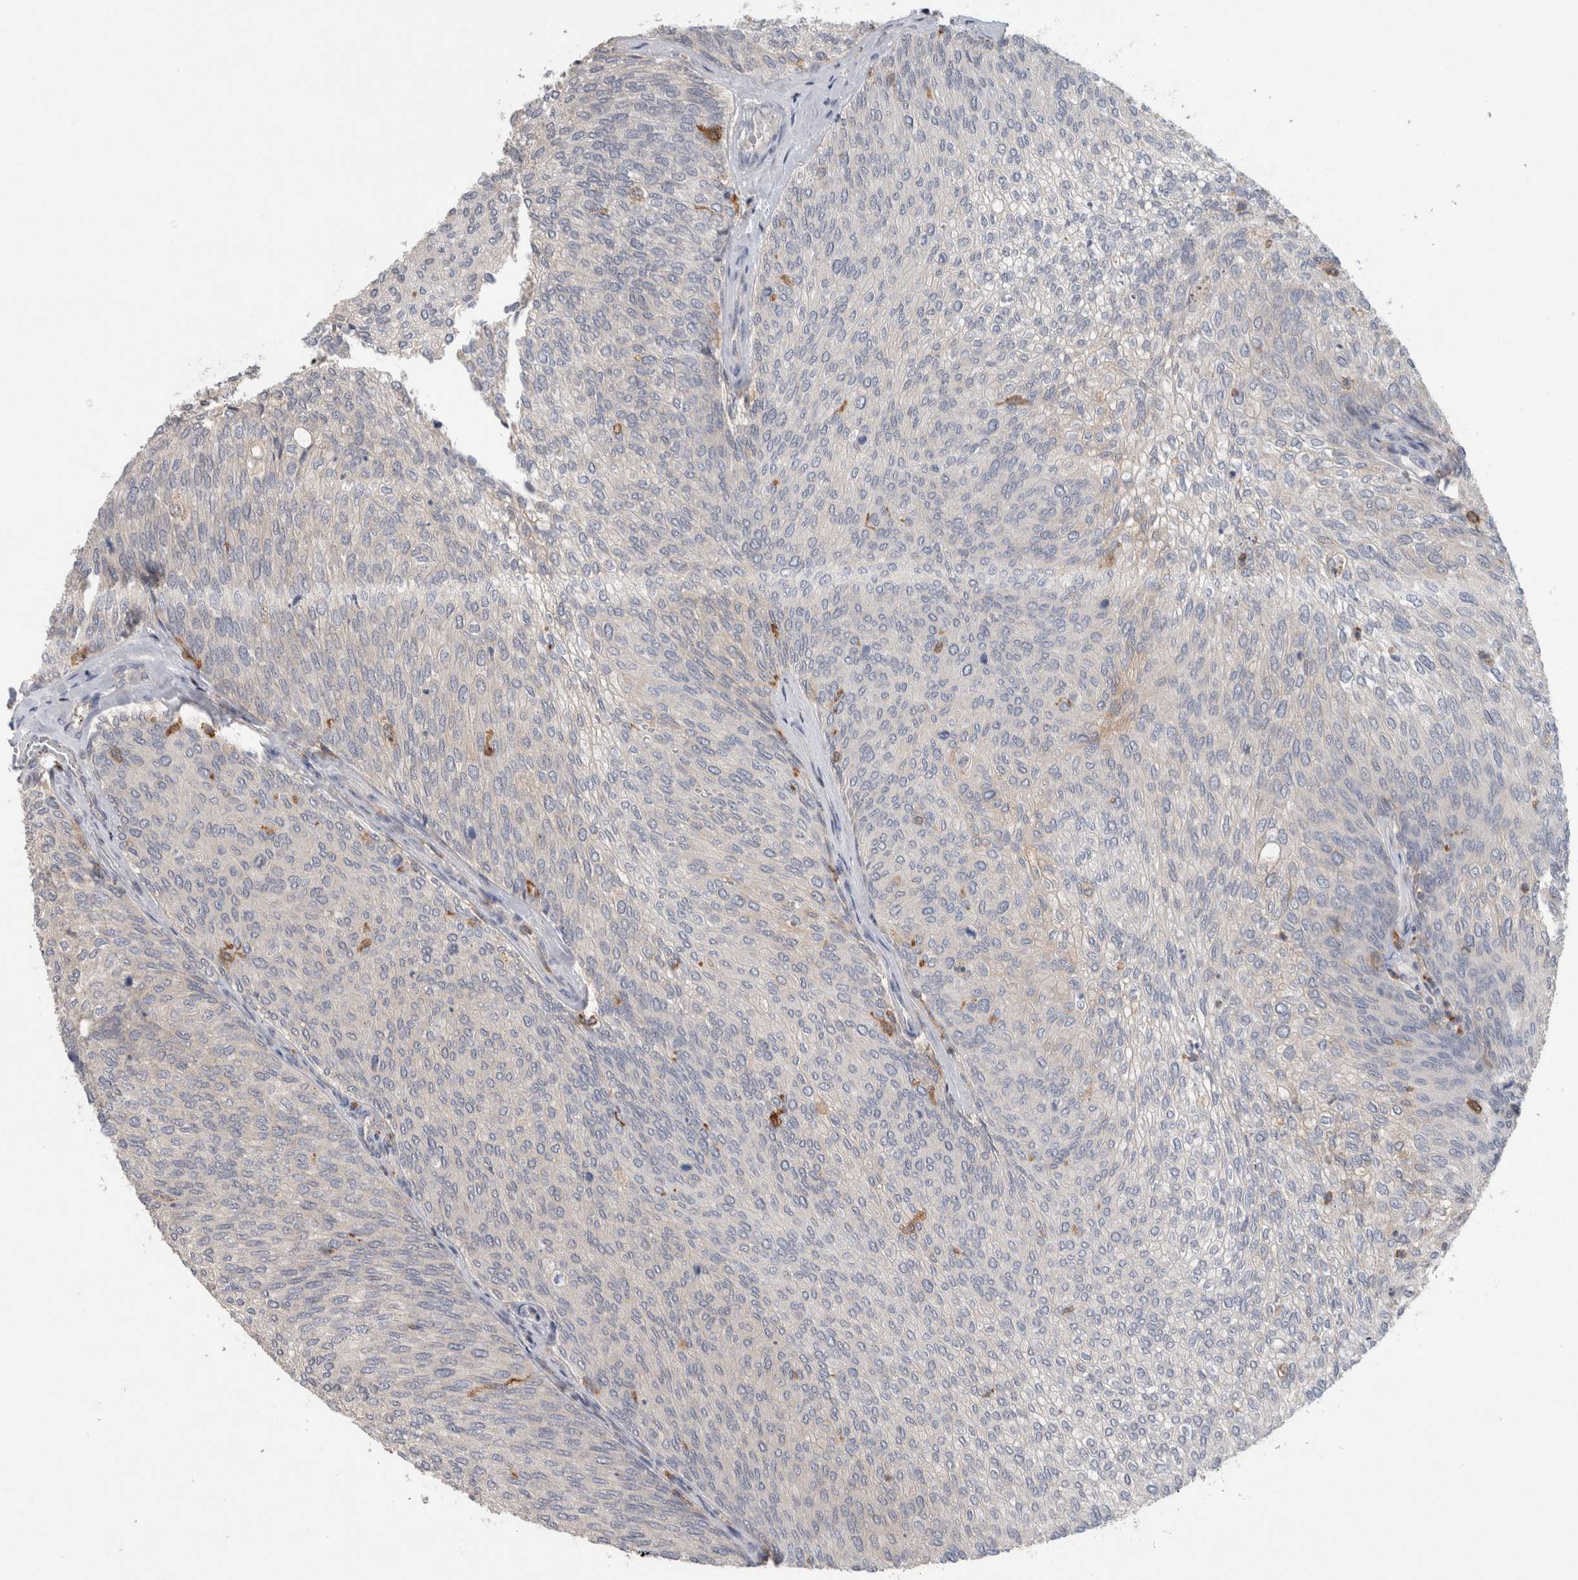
{"staining": {"intensity": "negative", "quantity": "none", "location": "none"}, "tissue": "urothelial cancer", "cell_type": "Tumor cells", "image_type": "cancer", "snomed": [{"axis": "morphology", "description": "Urothelial carcinoma, Low grade"}, {"axis": "topography", "description": "Urinary bladder"}], "caption": "An IHC photomicrograph of low-grade urothelial carcinoma is shown. There is no staining in tumor cells of low-grade urothelial carcinoma. (DAB immunohistochemistry (IHC), high magnification).", "gene": "GFRA2", "patient": {"sex": "female", "age": 79}}